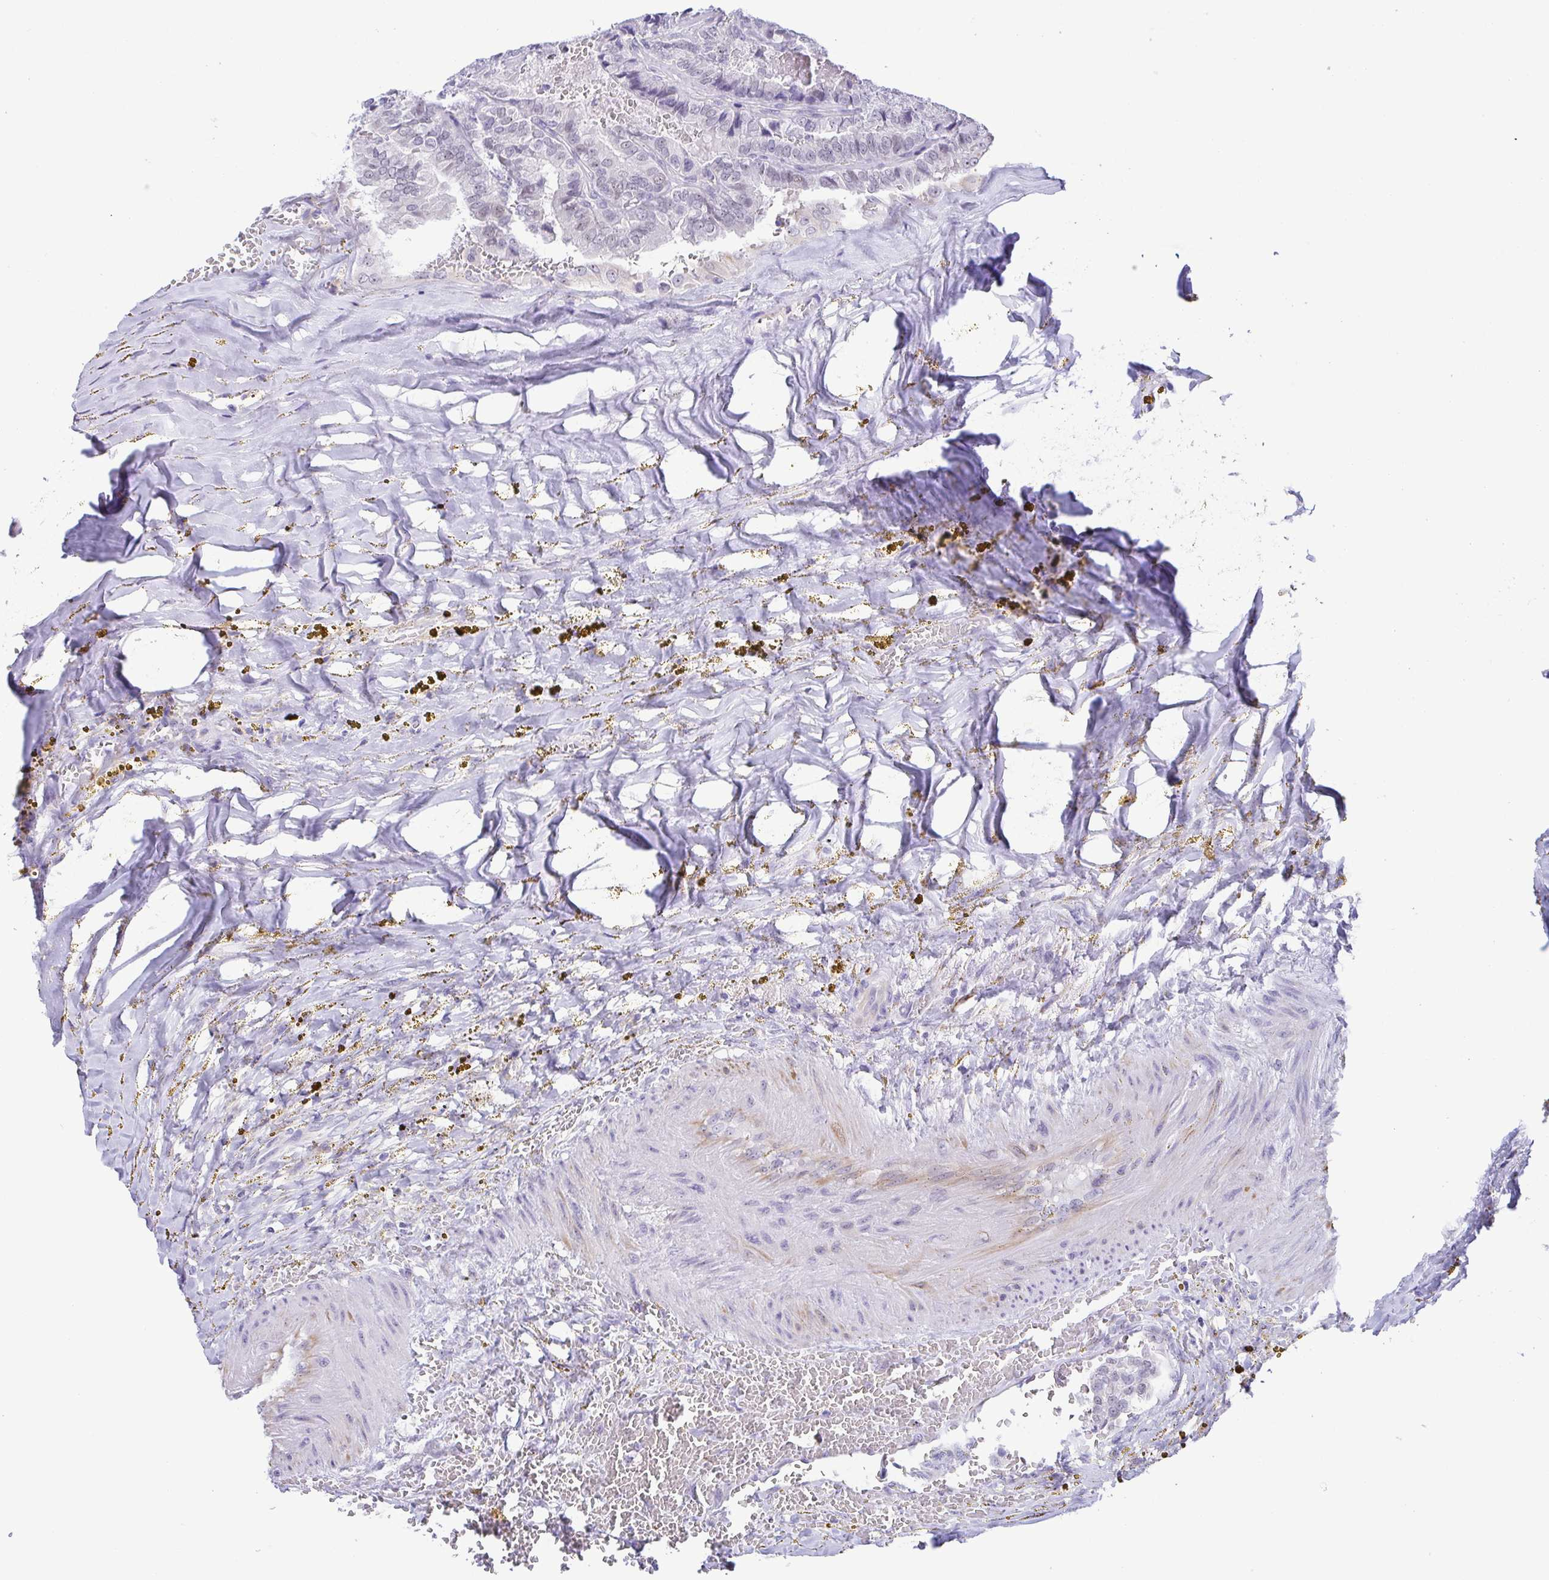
{"staining": {"intensity": "negative", "quantity": "none", "location": "none"}, "tissue": "thyroid cancer", "cell_type": "Tumor cells", "image_type": "cancer", "snomed": [{"axis": "morphology", "description": "Papillary adenocarcinoma, NOS"}, {"axis": "topography", "description": "Thyroid gland"}], "caption": "High power microscopy photomicrograph of an immunohistochemistry photomicrograph of thyroid papillary adenocarcinoma, revealing no significant positivity in tumor cells.", "gene": "MYL7", "patient": {"sex": "female", "age": 75}}